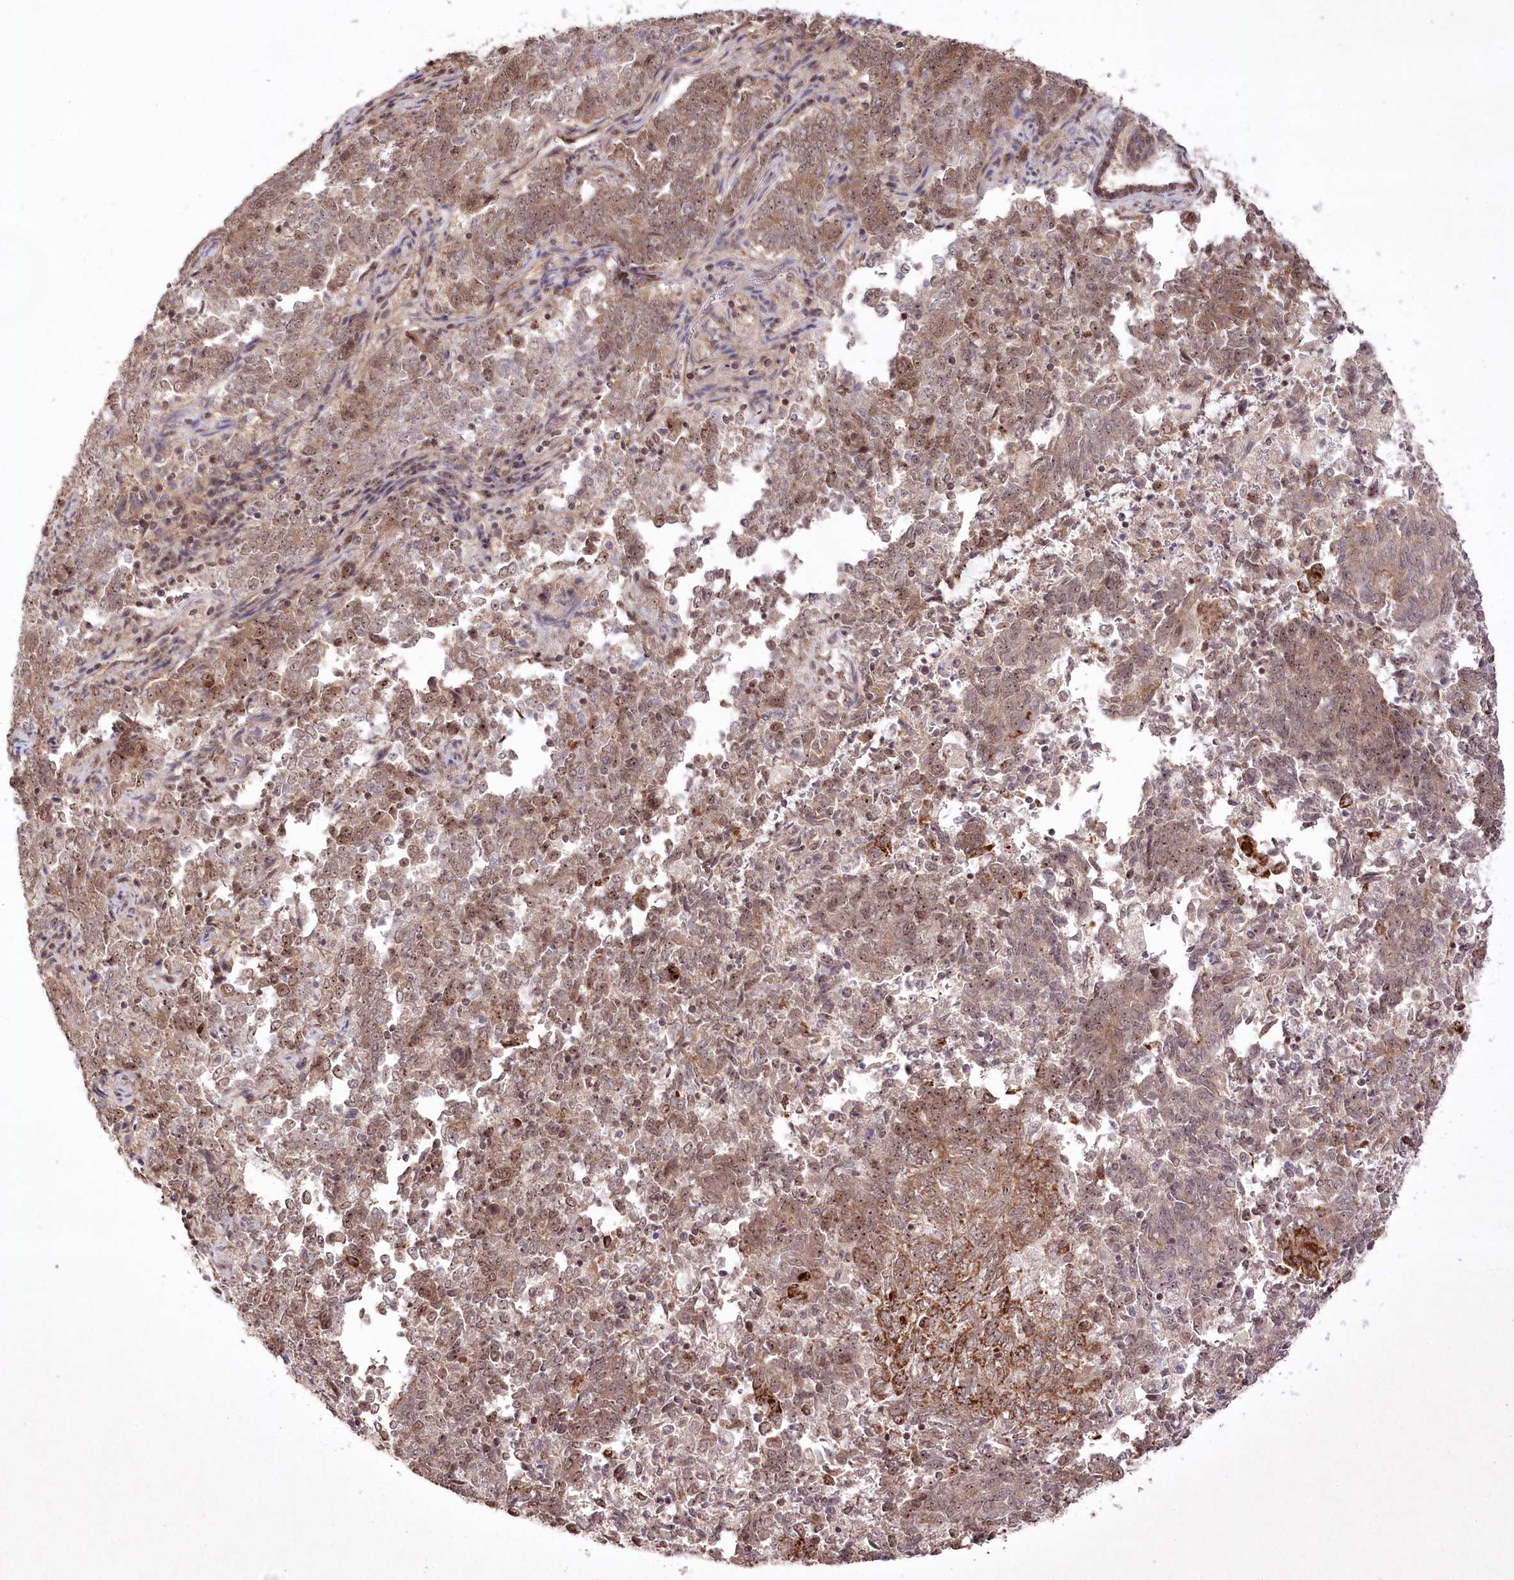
{"staining": {"intensity": "weak", "quantity": ">75%", "location": "cytoplasmic/membranous,nuclear"}, "tissue": "endometrial cancer", "cell_type": "Tumor cells", "image_type": "cancer", "snomed": [{"axis": "morphology", "description": "Adenocarcinoma, NOS"}, {"axis": "topography", "description": "Endometrium"}], "caption": "A photomicrograph of human endometrial cancer (adenocarcinoma) stained for a protein demonstrates weak cytoplasmic/membranous and nuclear brown staining in tumor cells. (IHC, brightfield microscopy, high magnification).", "gene": "CCDC59", "patient": {"sex": "female", "age": 80}}